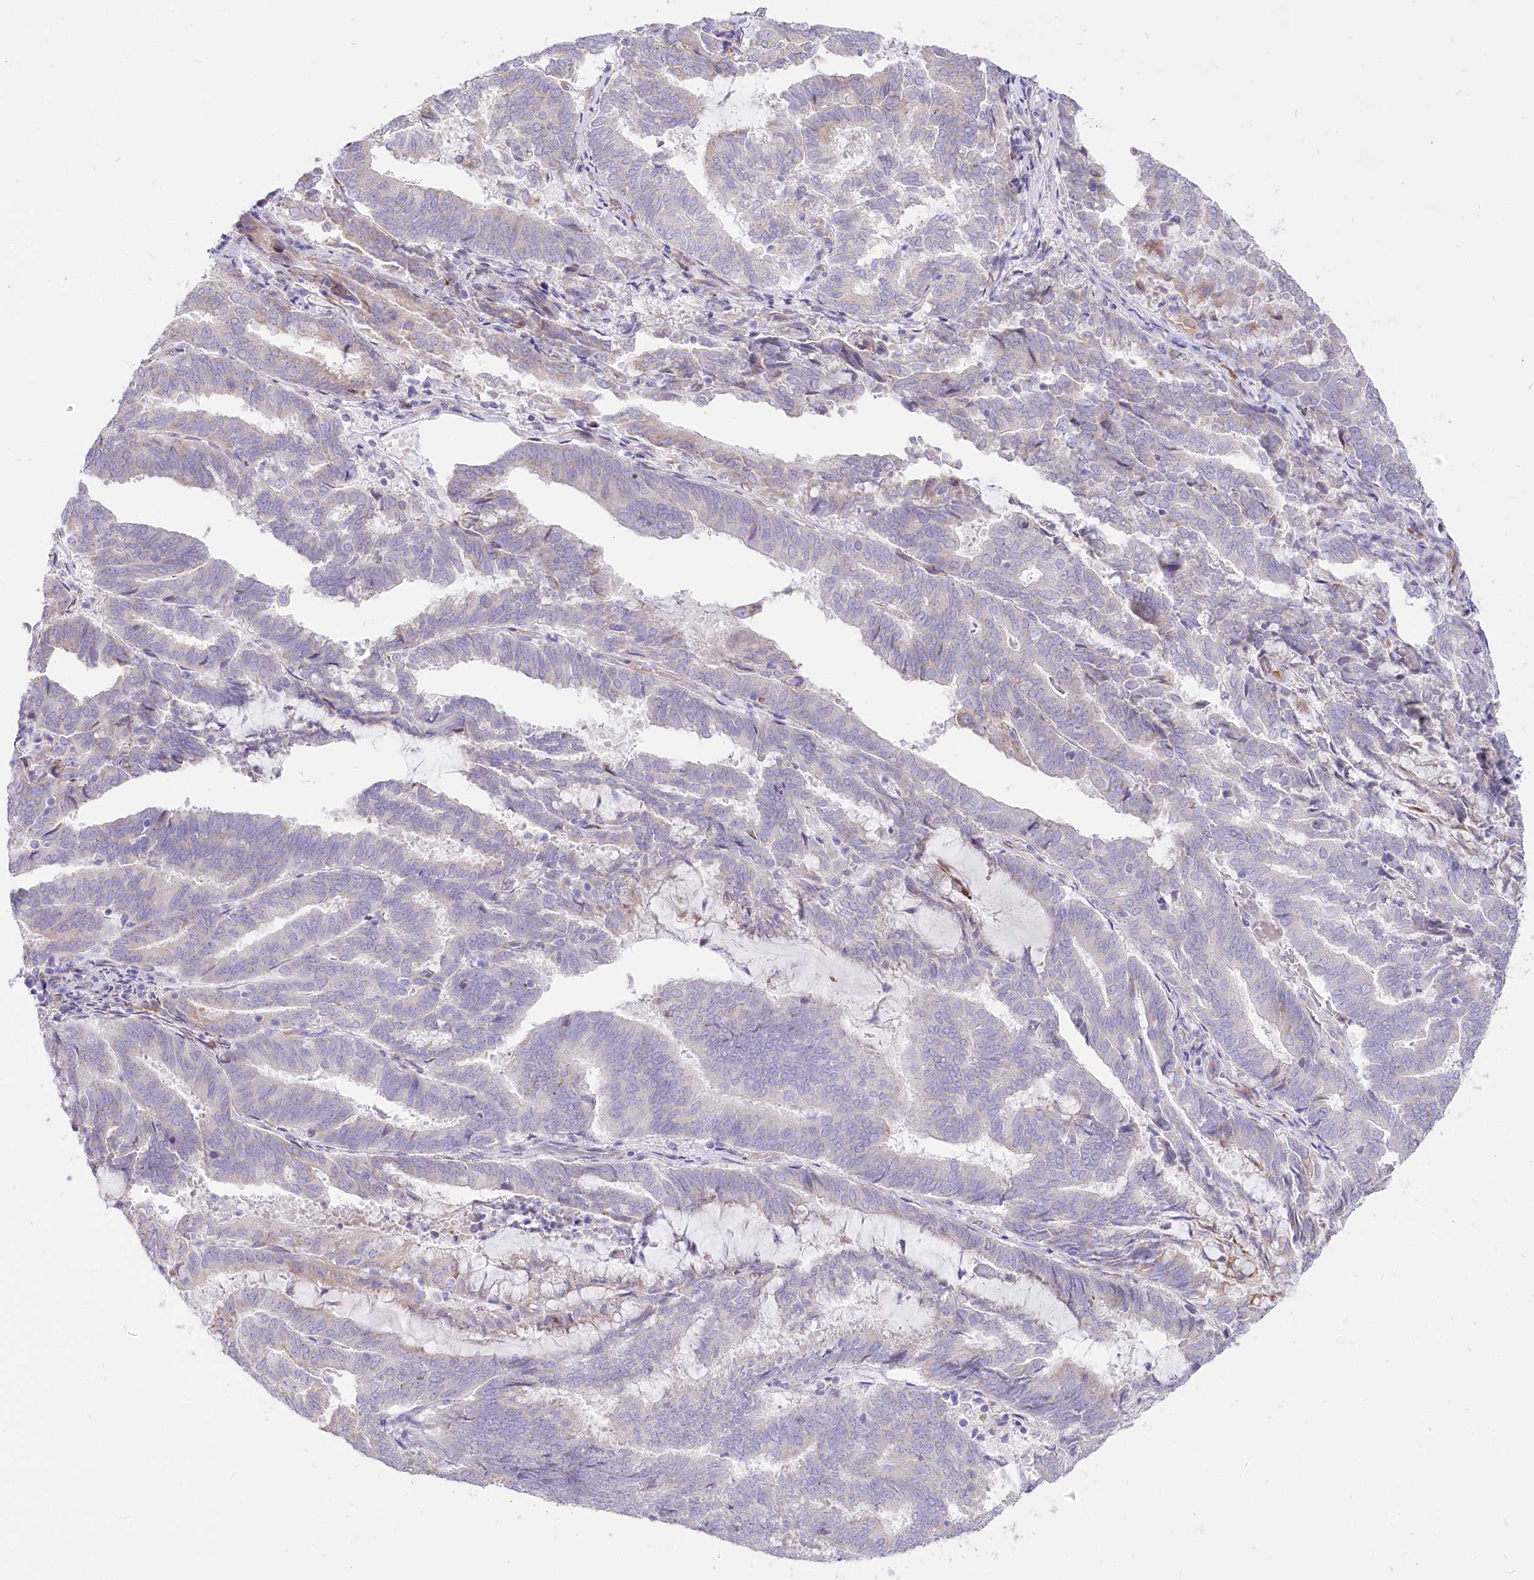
{"staining": {"intensity": "negative", "quantity": "none", "location": "none"}, "tissue": "endometrial cancer", "cell_type": "Tumor cells", "image_type": "cancer", "snomed": [{"axis": "morphology", "description": "Adenocarcinoma, NOS"}, {"axis": "topography", "description": "Endometrium"}], "caption": "Immunohistochemistry (IHC) micrograph of neoplastic tissue: human adenocarcinoma (endometrial) stained with DAB (3,3'-diaminobenzidine) exhibits no significant protein staining in tumor cells.", "gene": "STT3B", "patient": {"sex": "female", "age": 80}}